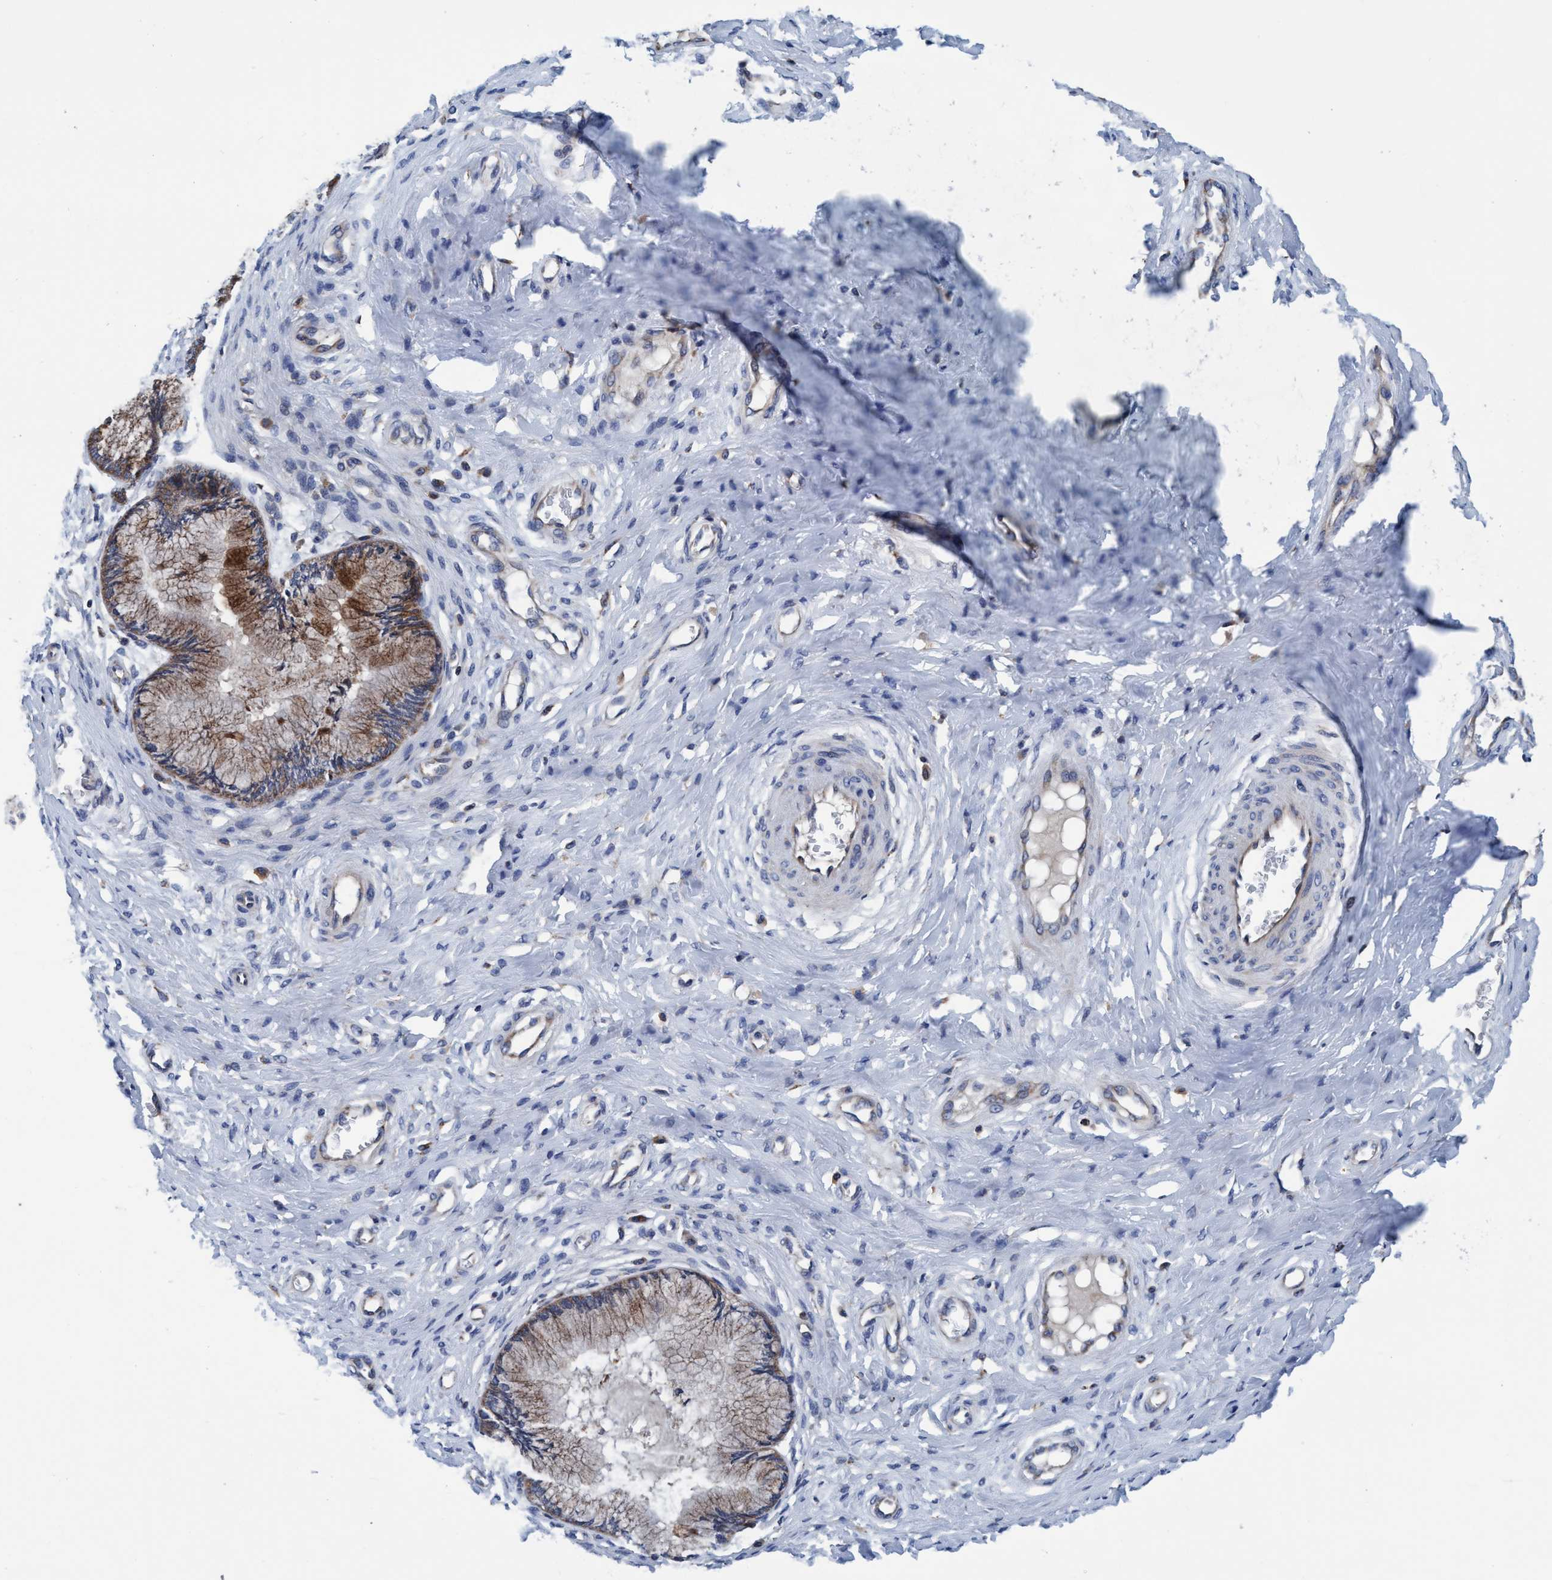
{"staining": {"intensity": "moderate", "quantity": "<25%", "location": "cytoplasmic/membranous"}, "tissue": "cervix", "cell_type": "Glandular cells", "image_type": "normal", "snomed": [{"axis": "morphology", "description": "Normal tissue, NOS"}, {"axis": "topography", "description": "Cervix"}], "caption": "Cervix stained for a protein (brown) exhibits moderate cytoplasmic/membranous positive positivity in approximately <25% of glandular cells.", "gene": "ENDOG", "patient": {"sex": "female", "age": 55}}